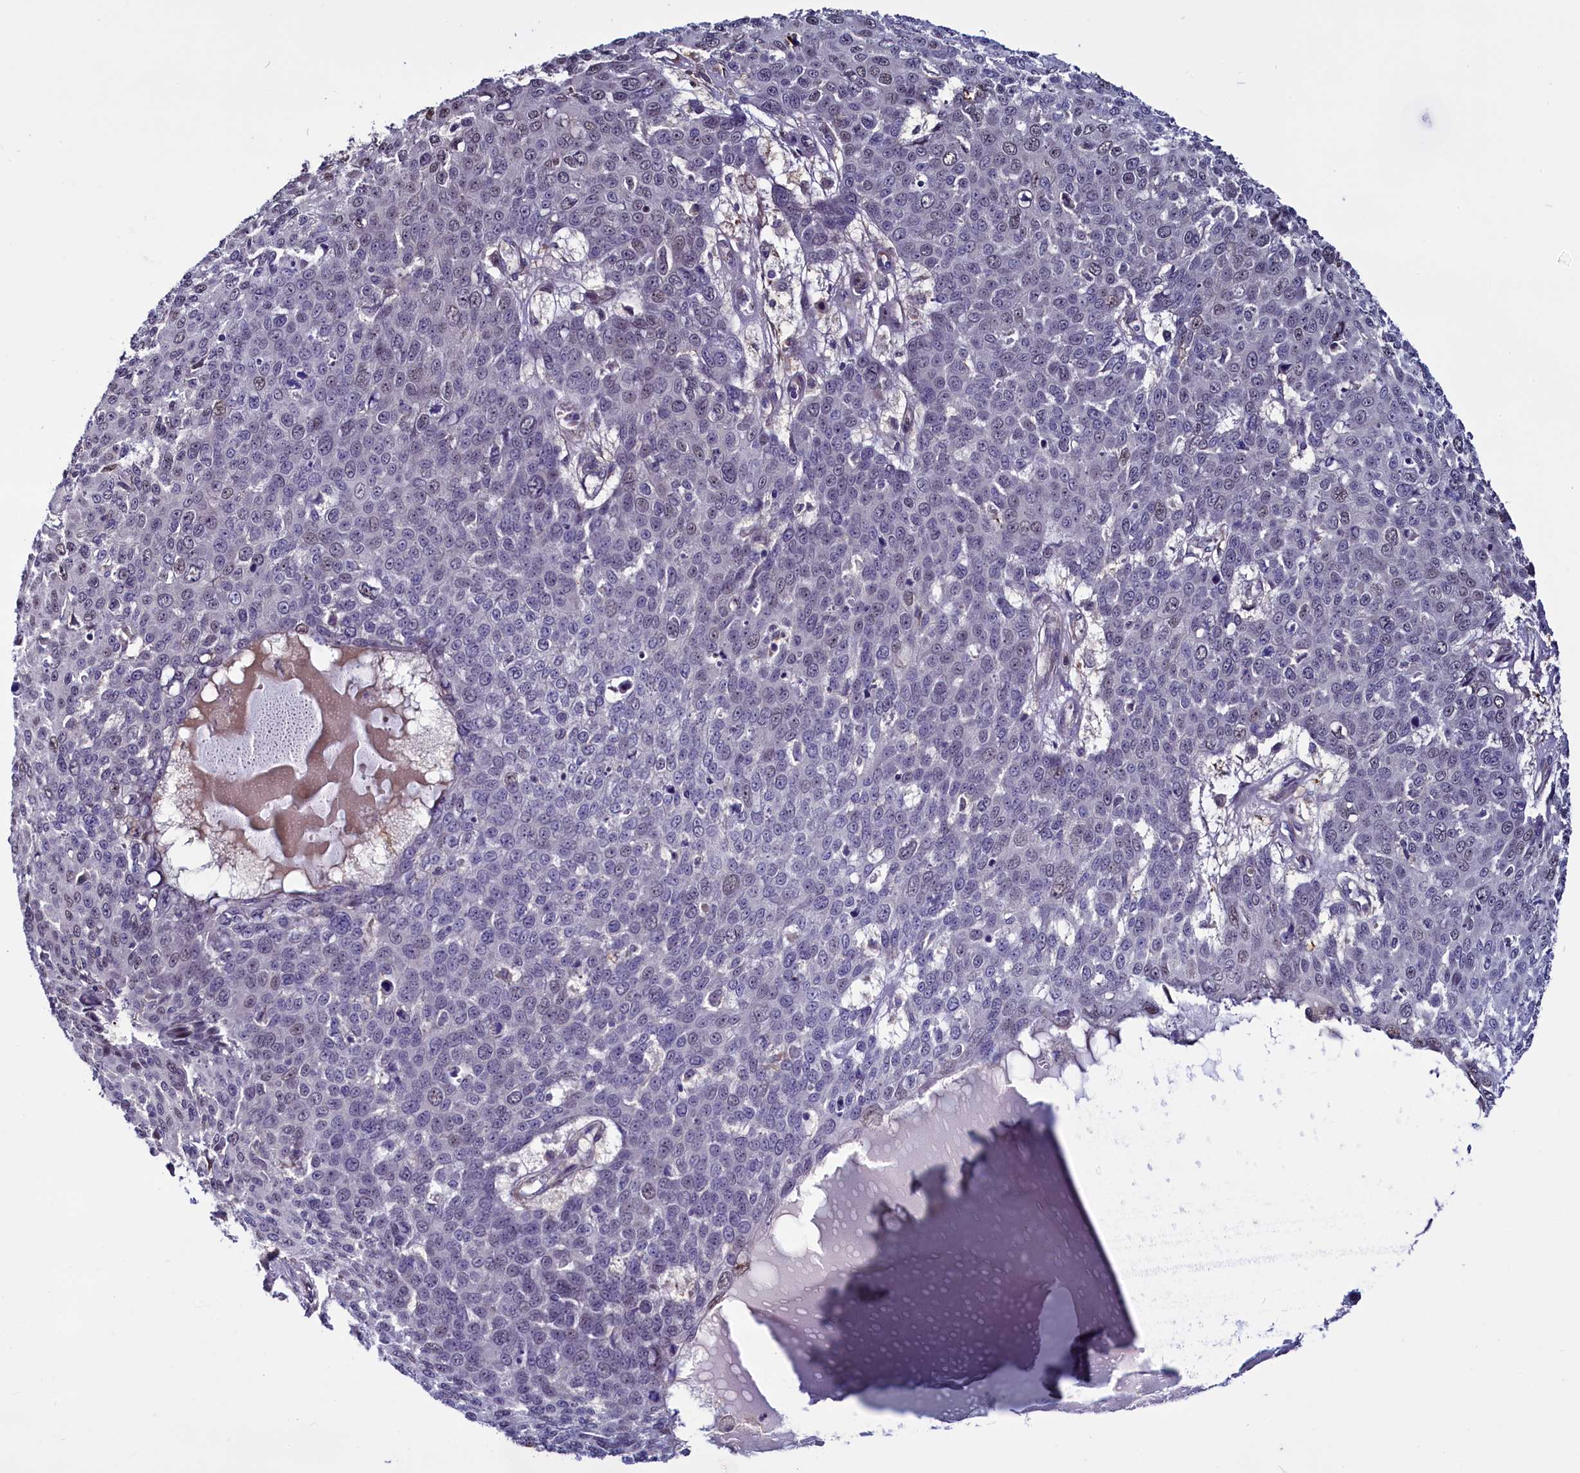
{"staining": {"intensity": "negative", "quantity": "none", "location": "none"}, "tissue": "skin cancer", "cell_type": "Tumor cells", "image_type": "cancer", "snomed": [{"axis": "morphology", "description": "Squamous cell carcinoma, NOS"}, {"axis": "topography", "description": "Skin"}], "caption": "Immunohistochemical staining of skin cancer shows no significant positivity in tumor cells.", "gene": "PDILT", "patient": {"sex": "male", "age": 71}}